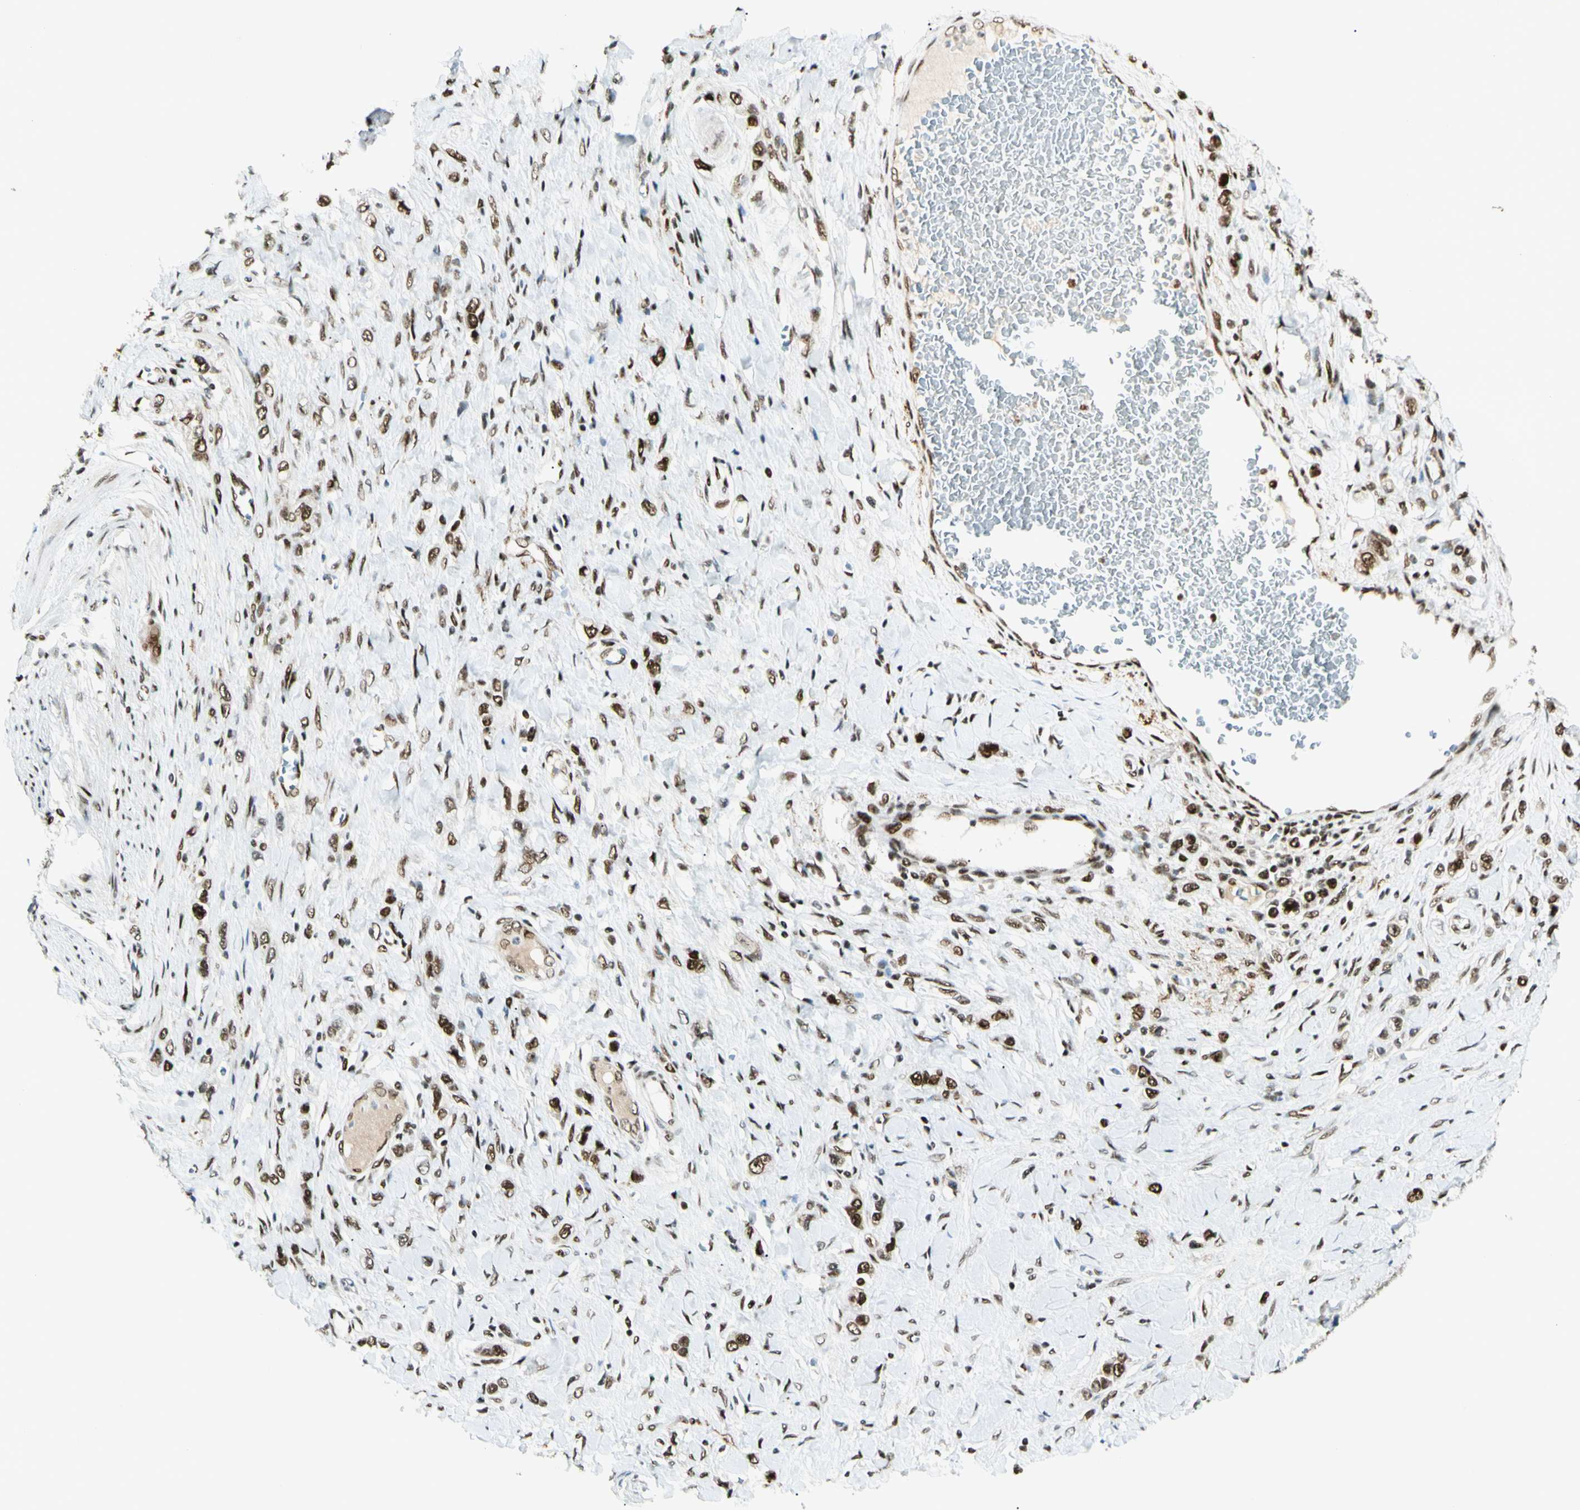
{"staining": {"intensity": "strong", "quantity": "25%-75%", "location": "cytoplasmic/membranous,nuclear"}, "tissue": "stomach cancer", "cell_type": "Tumor cells", "image_type": "cancer", "snomed": [{"axis": "morphology", "description": "Normal tissue, NOS"}, {"axis": "morphology", "description": "Adenocarcinoma, NOS"}, {"axis": "topography", "description": "Stomach, upper"}, {"axis": "topography", "description": "Stomach"}], "caption": "This image demonstrates immunohistochemistry staining of human stomach cancer, with high strong cytoplasmic/membranous and nuclear positivity in about 25%-75% of tumor cells.", "gene": "FUS", "patient": {"sex": "female", "age": 65}}